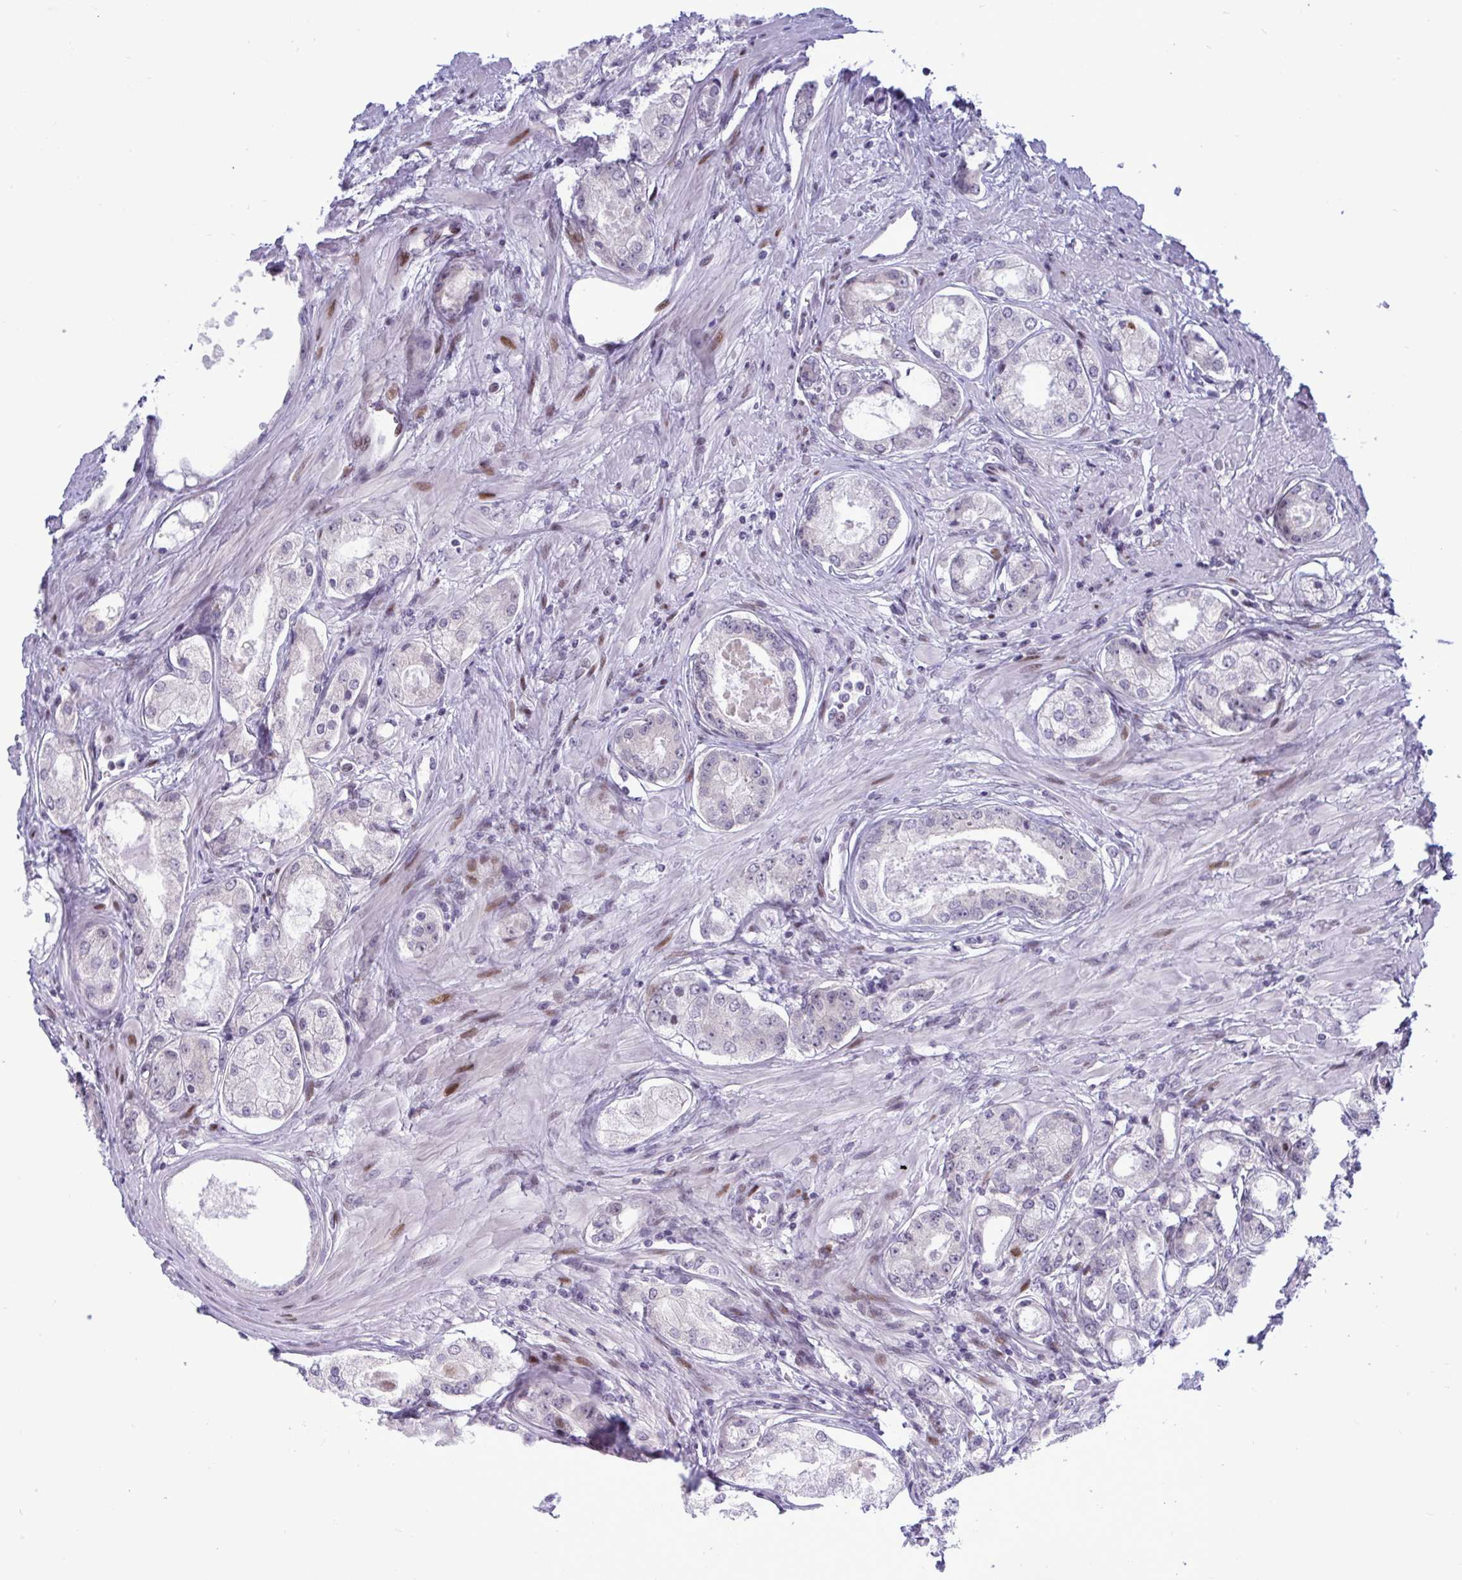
{"staining": {"intensity": "negative", "quantity": "none", "location": "none"}, "tissue": "prostate cancer", "cell_type": "Tumor cells", "image_type": "cancer", "snomed": [{"axis": "morphology", "description": "Adenocarcinoma, Low grade"}, {"axis": "topography", "description": "Prostate"}], "caption": "Tumor cells are negative for brown protein staining in prostate cancer.", "gene": "TAB1", "patient": {"sex": "male", "age": 68}}